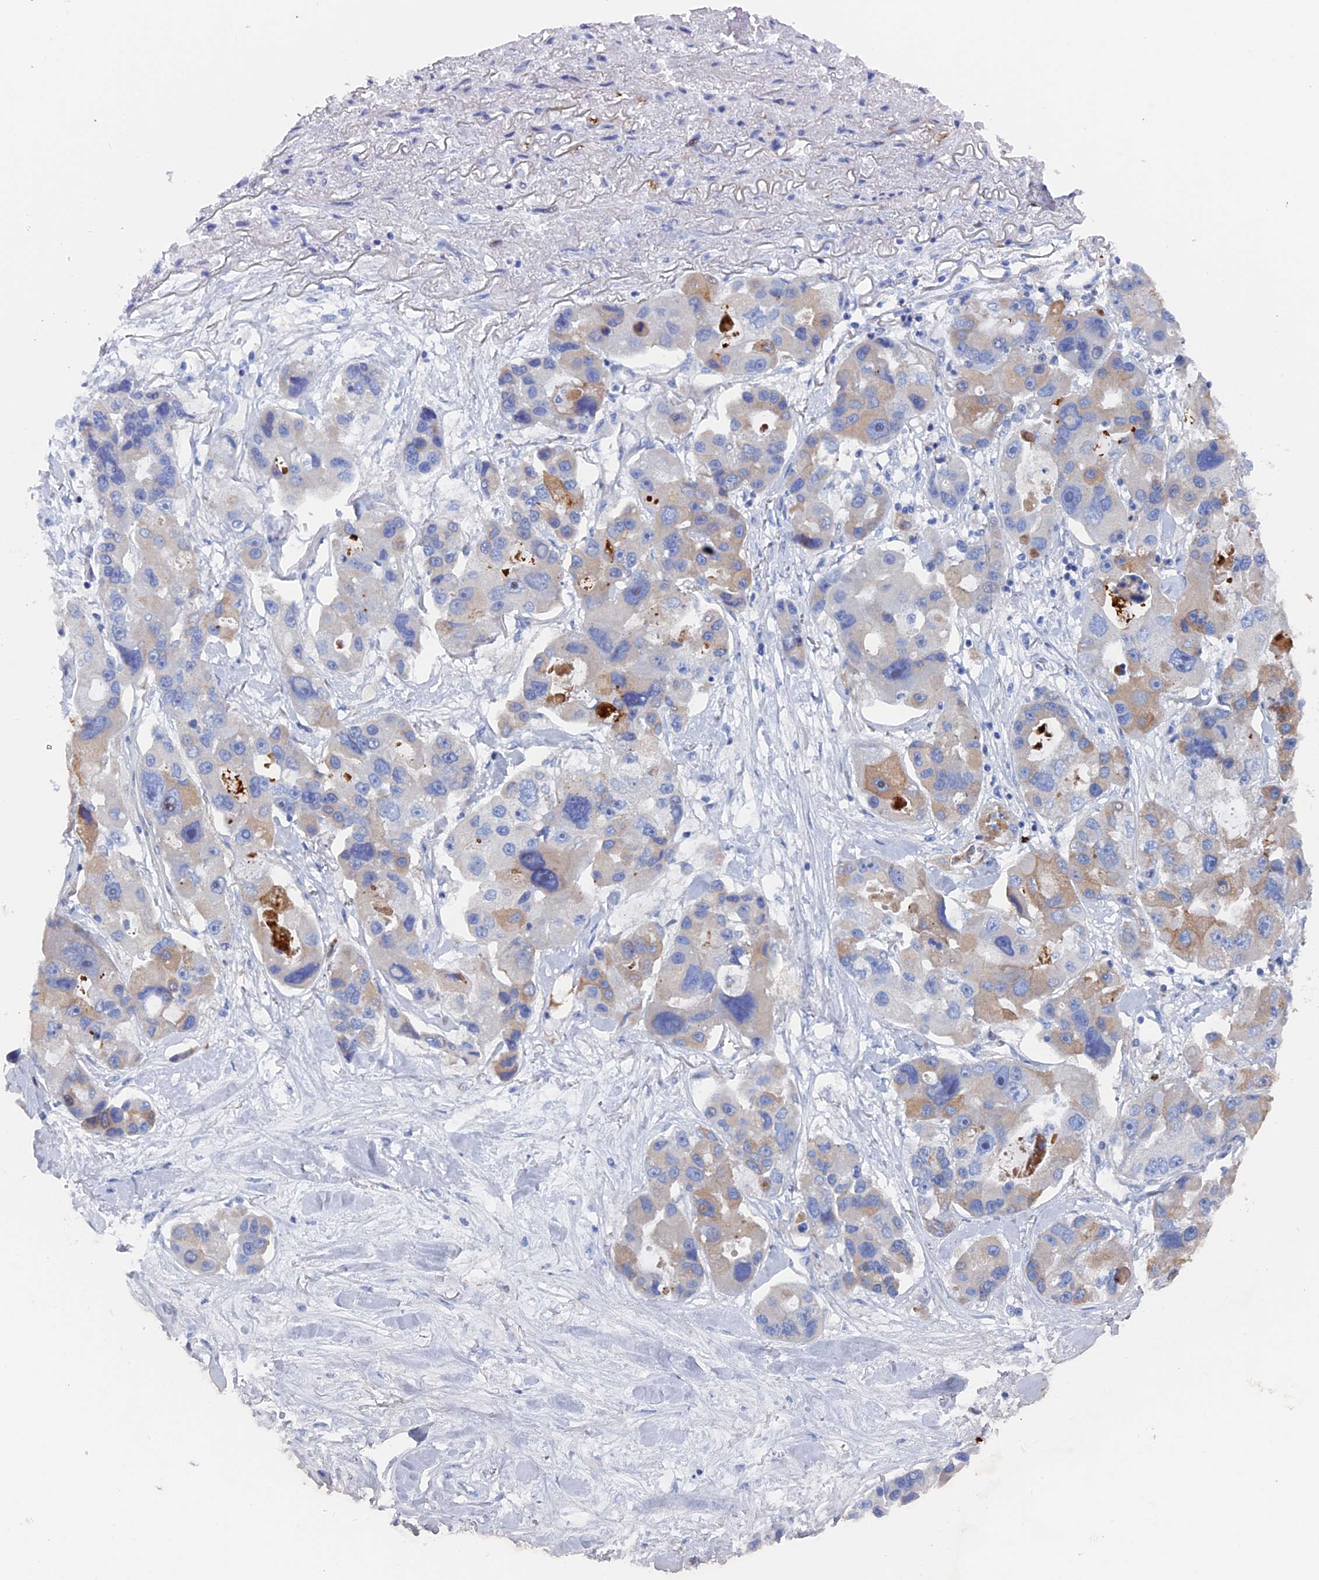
{"staining": {"intensity": "negative", "quantity": "none", "location": "none"}, "tissue": "lung cancer", "cell_type": "Tumor cells", "image_type": "cancer", "snomed": [{"axis": "morphology", "description": "Adenocarcinoma, NOS"}, {"axis": "topography", "description": "Lung"}], "caption": "The immunohistochemistry image has no significant expression in tumor cells of lung adenocarcinoma tissue.", "gene": "COG7", "patient": {"sex": "female", "age": 54}}